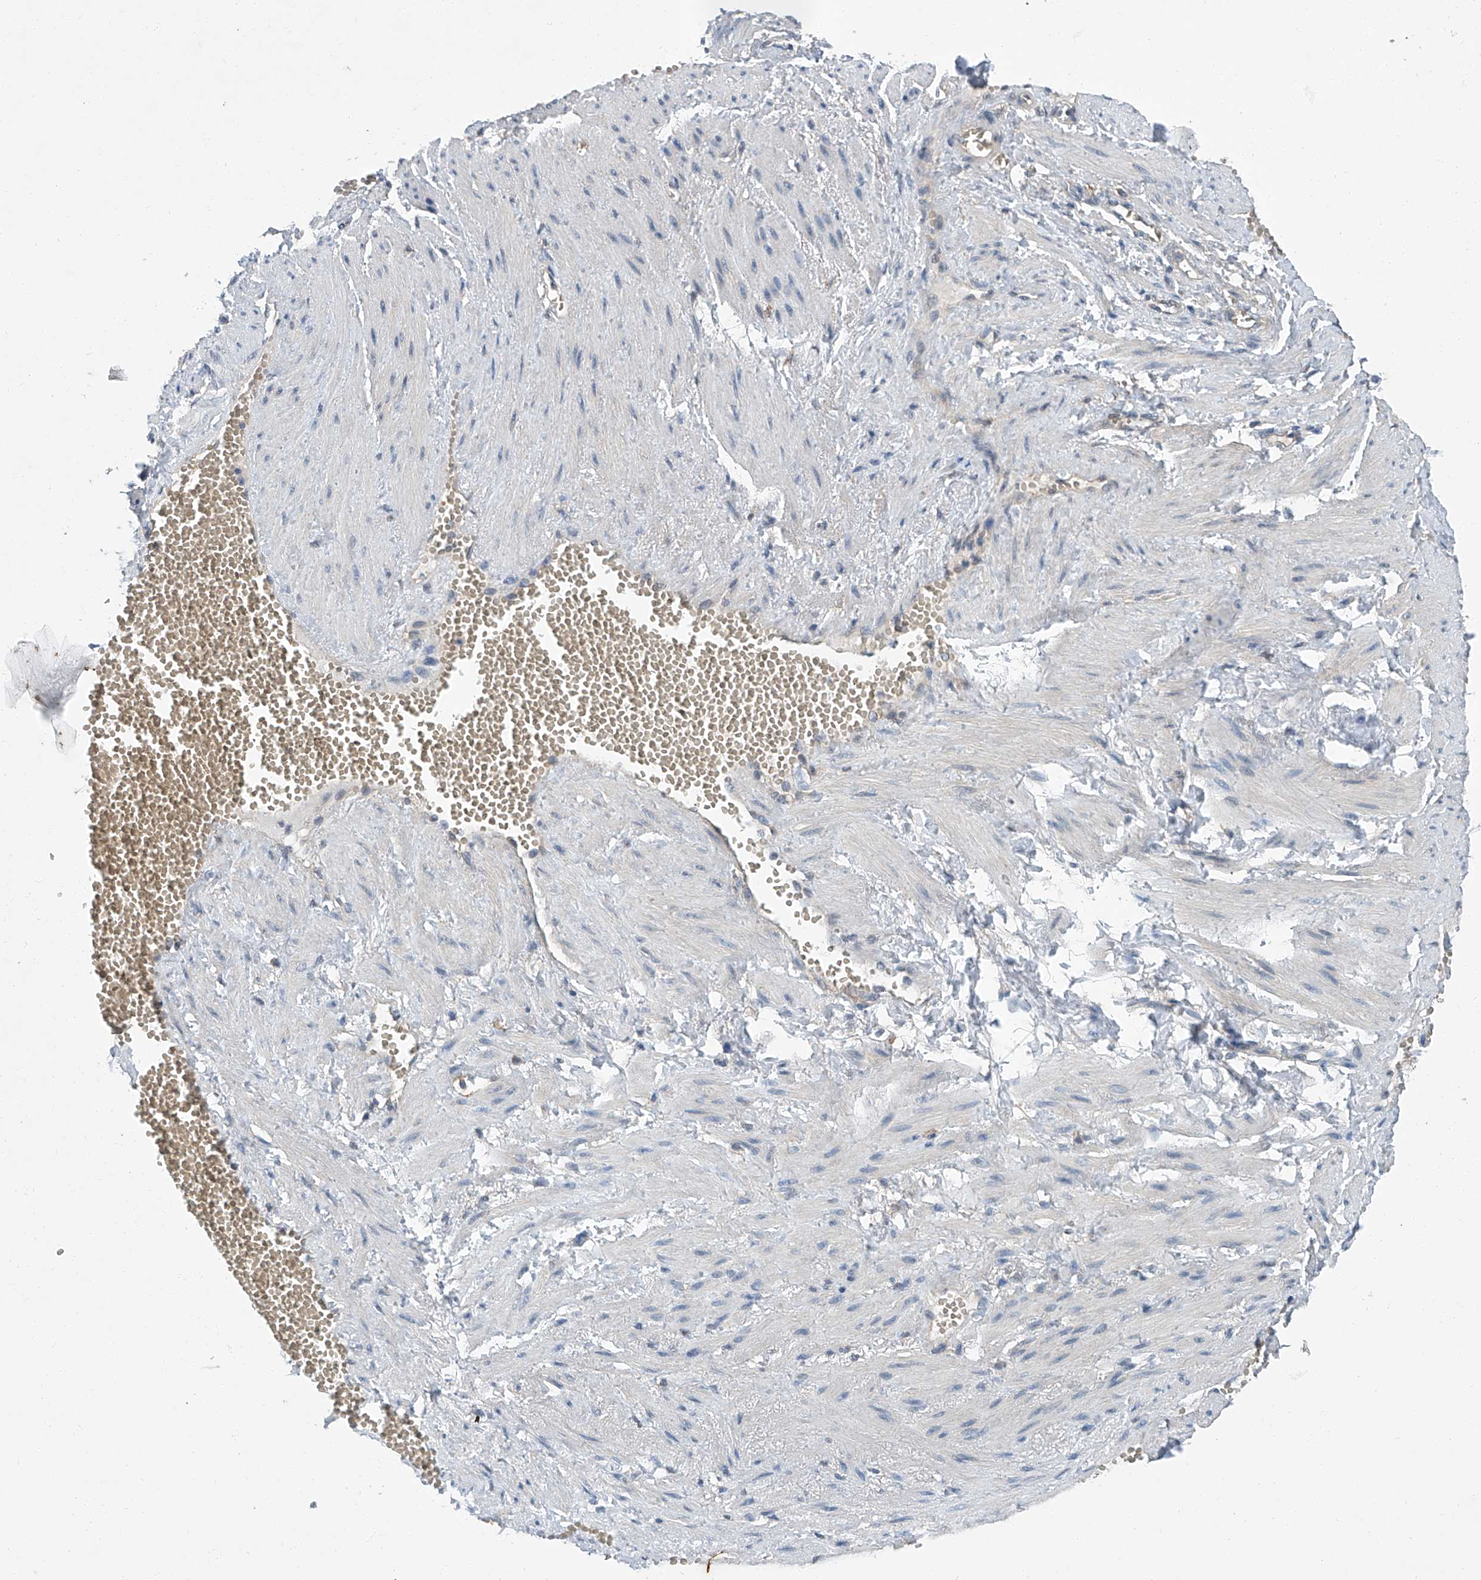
{"staining": {"intensity": "negative", "quantity": "none", "location": "none"}, "tissue": "adipose tissue", "cell_type": "Adipocytes", "image_type": "normal", "snomed": [{"axis": "morphology", "description": "Normal tissue, NOS"}, {"axis": "topography", "description": "Smooth muscle"}, {"axis": "topography", "description": "Peripheral nerve tissue"}], "caption": "An IHC image of normal adipose tissue is shown. There is no staining in adipocytes of adipose tissue.", "gene": "CLK1", "patient": {"sex": "female", "age": 39}}